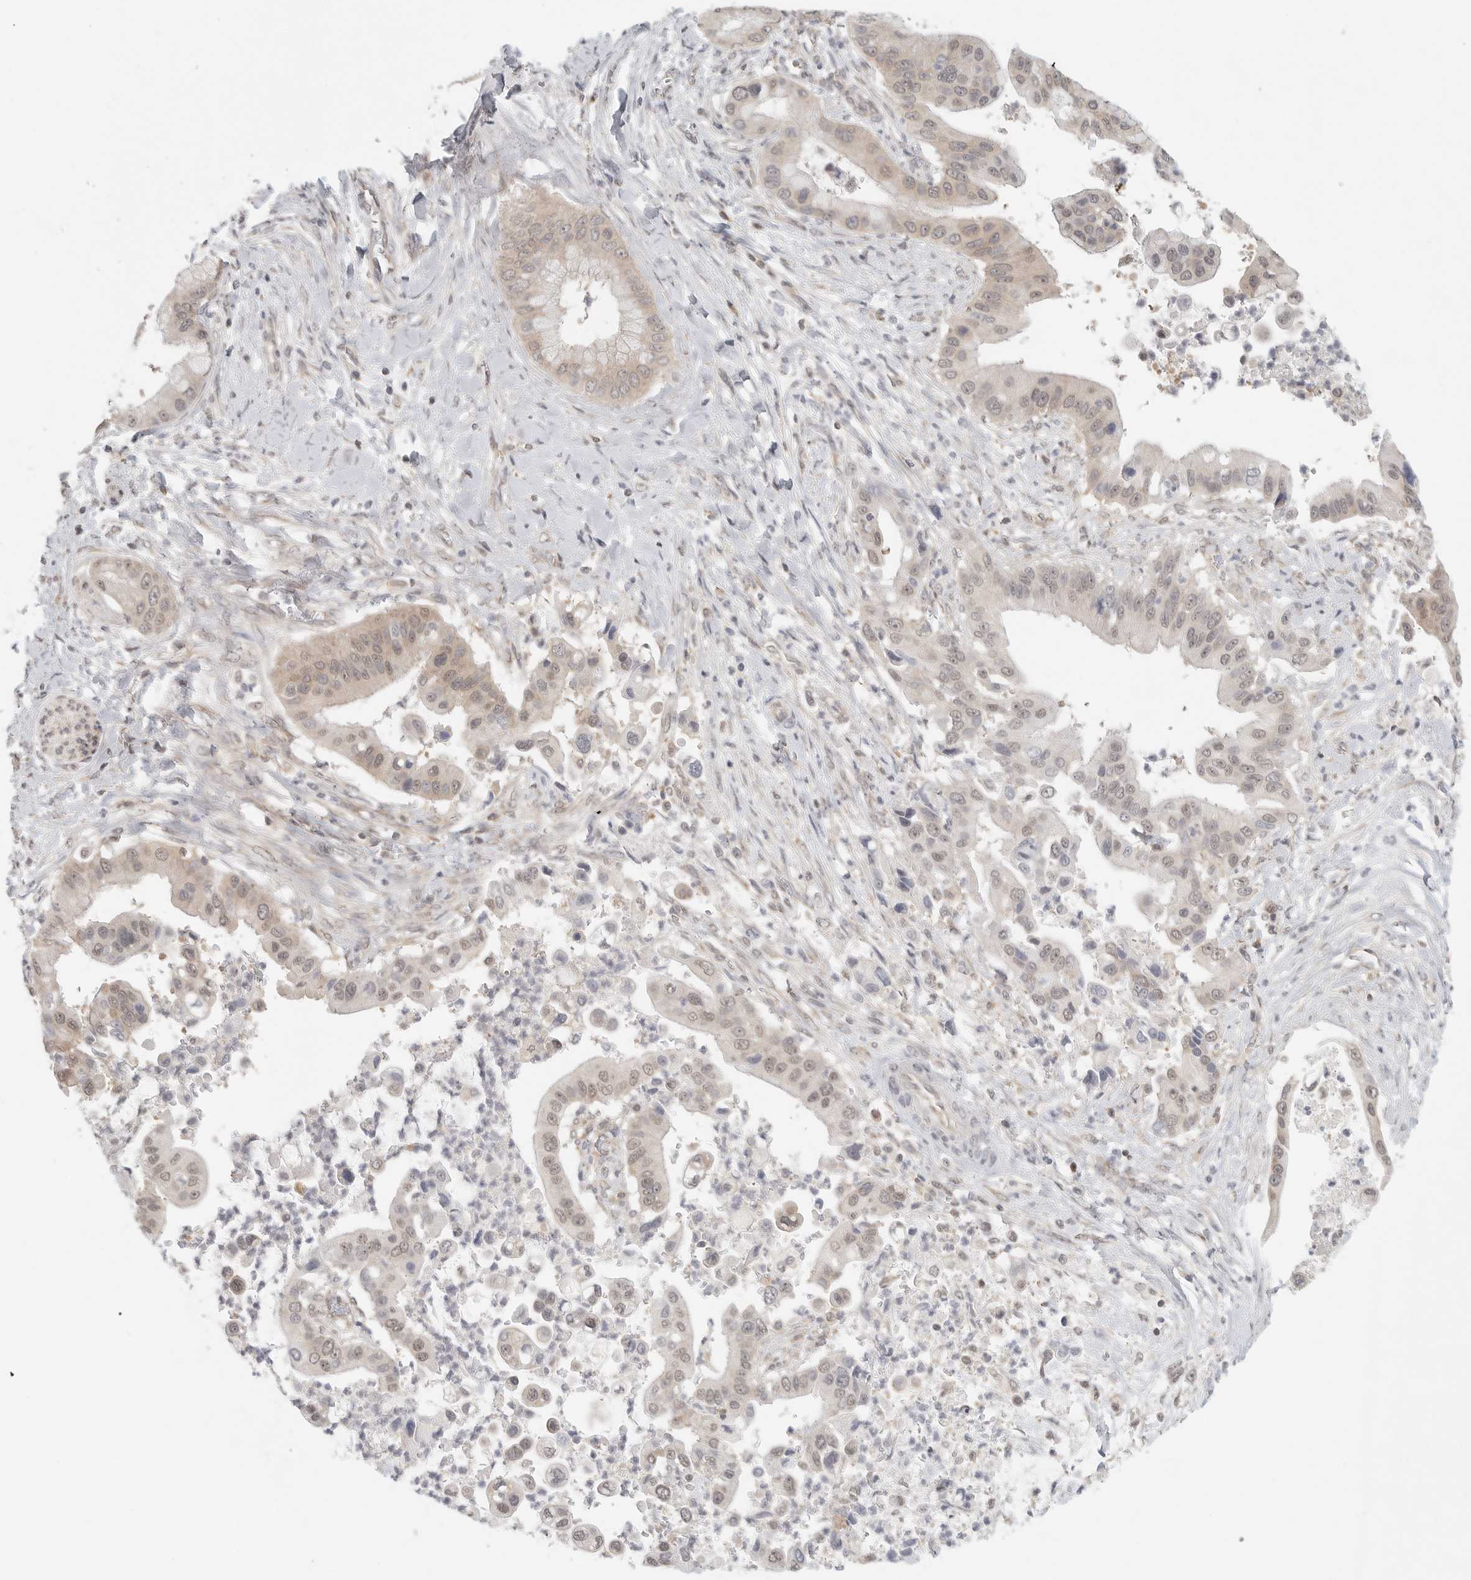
{"staining": {"intensity": "weak", "quantity": "25%-75%", "location": "nuclear"}, "tissue": "liver cancer", "cell_type": "Tumor cells", "image_type": "cancer", "snomed": [{"axis": "morphology", "description": "Cholangiocarcinoma"}, {"axis": "topography", "description": "Liver"}], "caption": "A histopathology image of liver cancer stained for a protein demonstrates weak nuclear brown staining in tumor cells.", "gene": "HDAC6", "patient": {"sex": "female", "age": 54}}